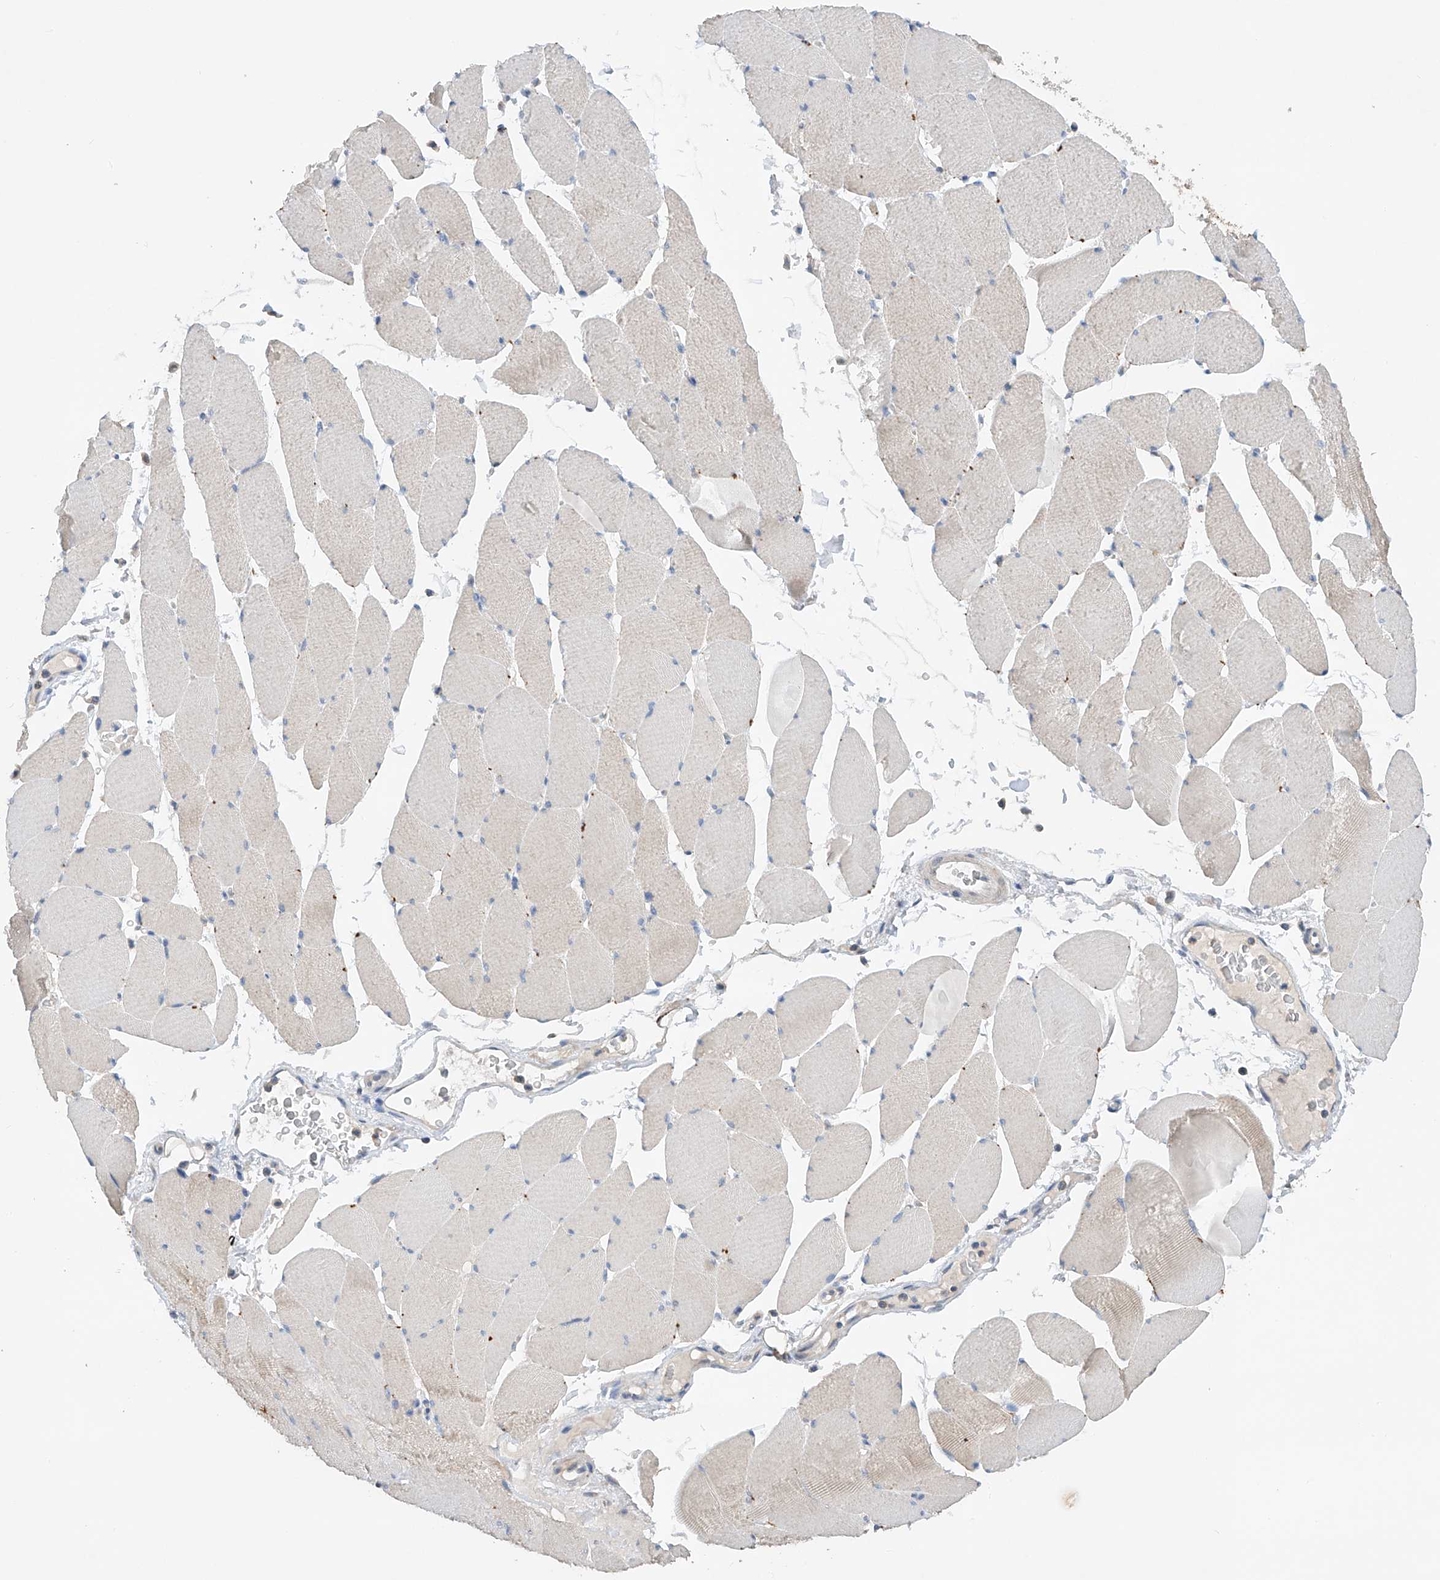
{"staining": {"intensity": "negative", "quantity": "none", "location": "none"}, "tissue": "skeletal muscle", "cell_type": "Myocytes", "image_type": "normal", "snomed": [{"axis": "morphology", "description": "Normal tissue, NOS"}, {"axis": "topography", "description": "Skeletal muscle"}, {"axis": "topography", "description": "Head-Neck"}], "caption": "Myocytes show no significant protein staining in normal skeletal muscle. (DAB IHC, high magnification).", "gene": "GPC4", "patient": {"sex": "male", "age": 66}}